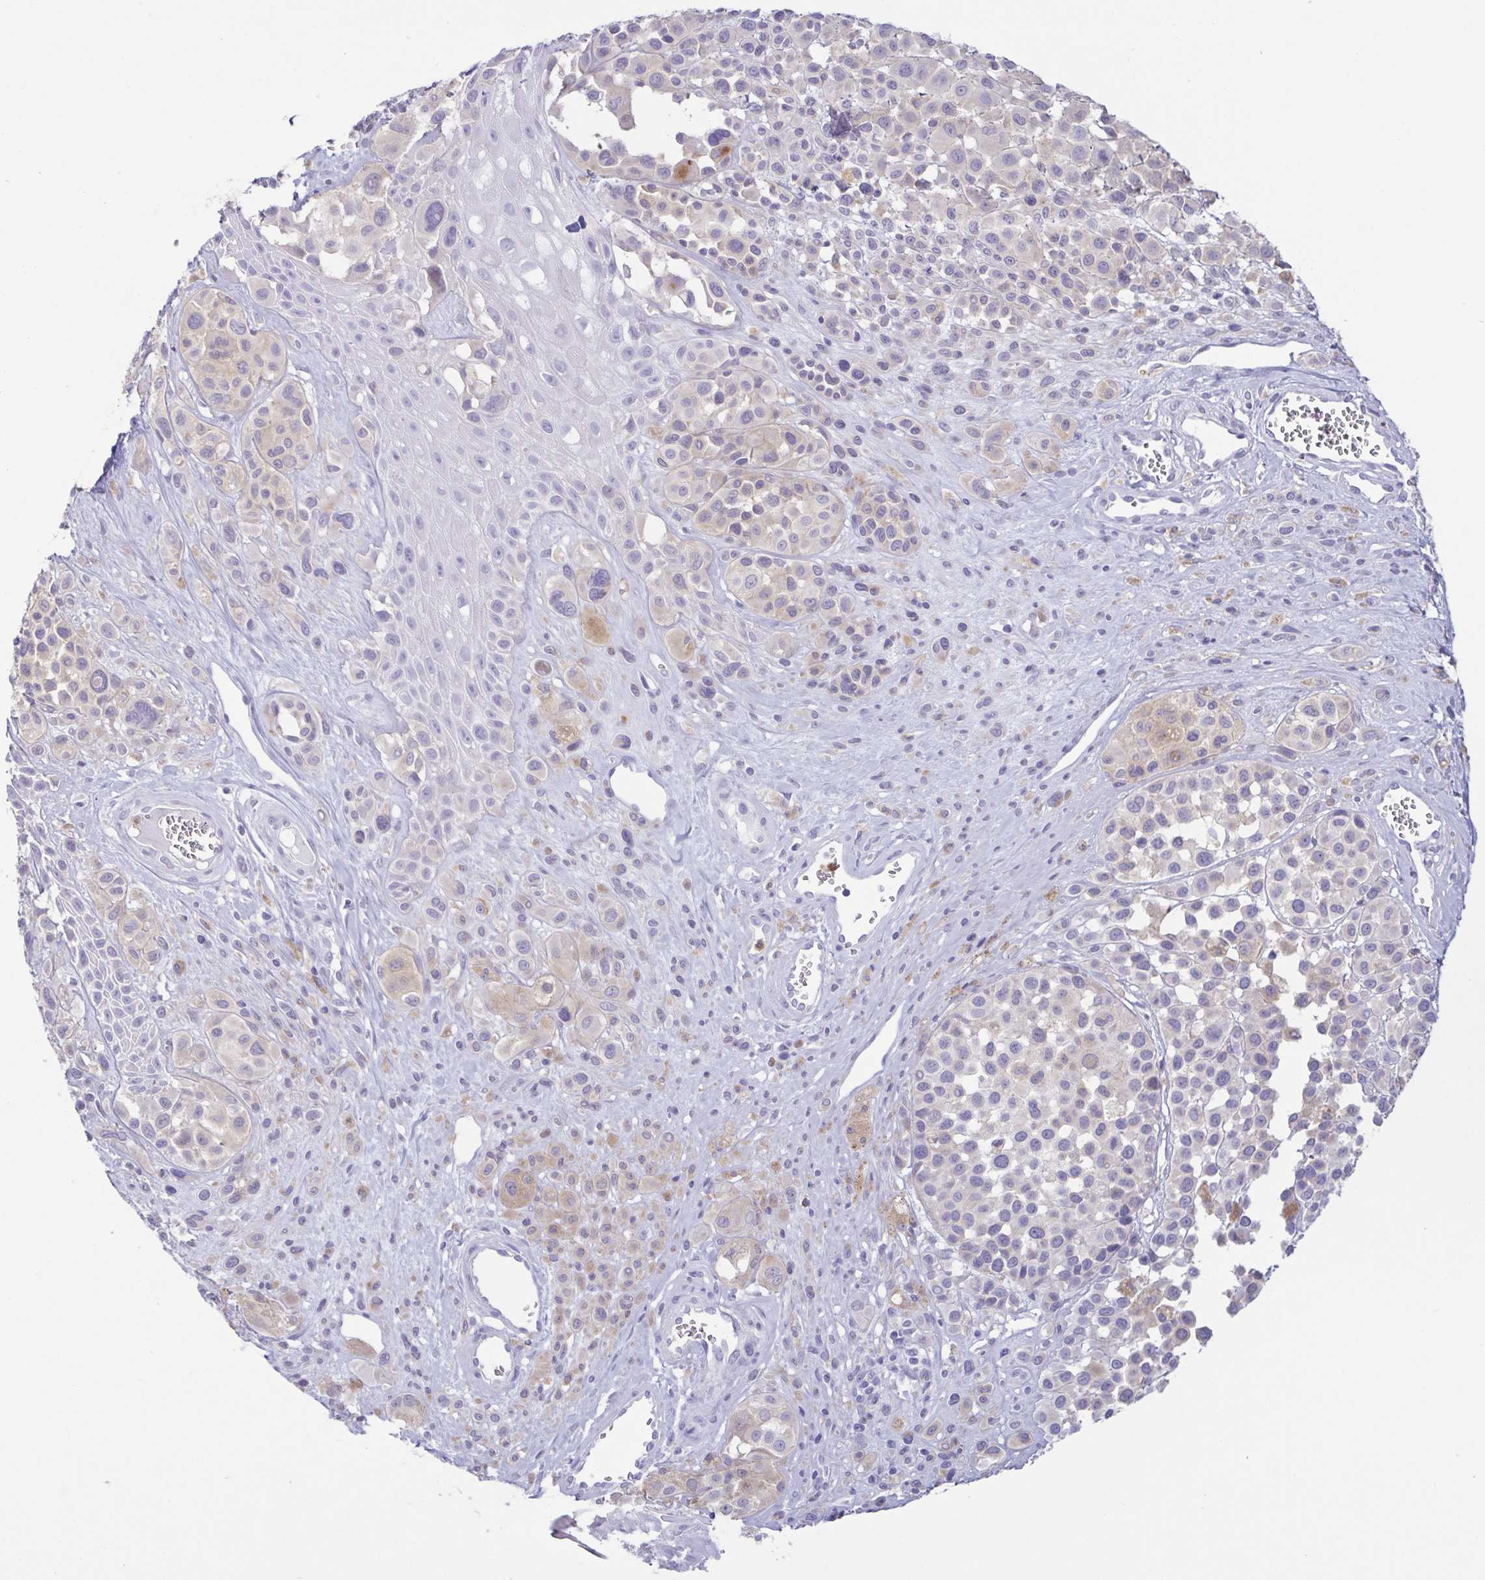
{"staining": {"intensity": "weak", "quantity": "25%-75%", "location": "cytoplasmic/membranous"}, "tissue": "melanoma", "cell_type": "Tumor cells", "image_type": "cancer", "snomed": [{"axis": "morphology", "description": "Malignant melanoma, NOS"}, {"axis": "topography", "description": "Skin"}], "caption": "A brown stain labels weak cytoplasmic/membranous positivity of a protein in malignant melanoma tumor cells.", "gene": "ATP6V1G2", "patient": {"sex": "male", "age": 77}}